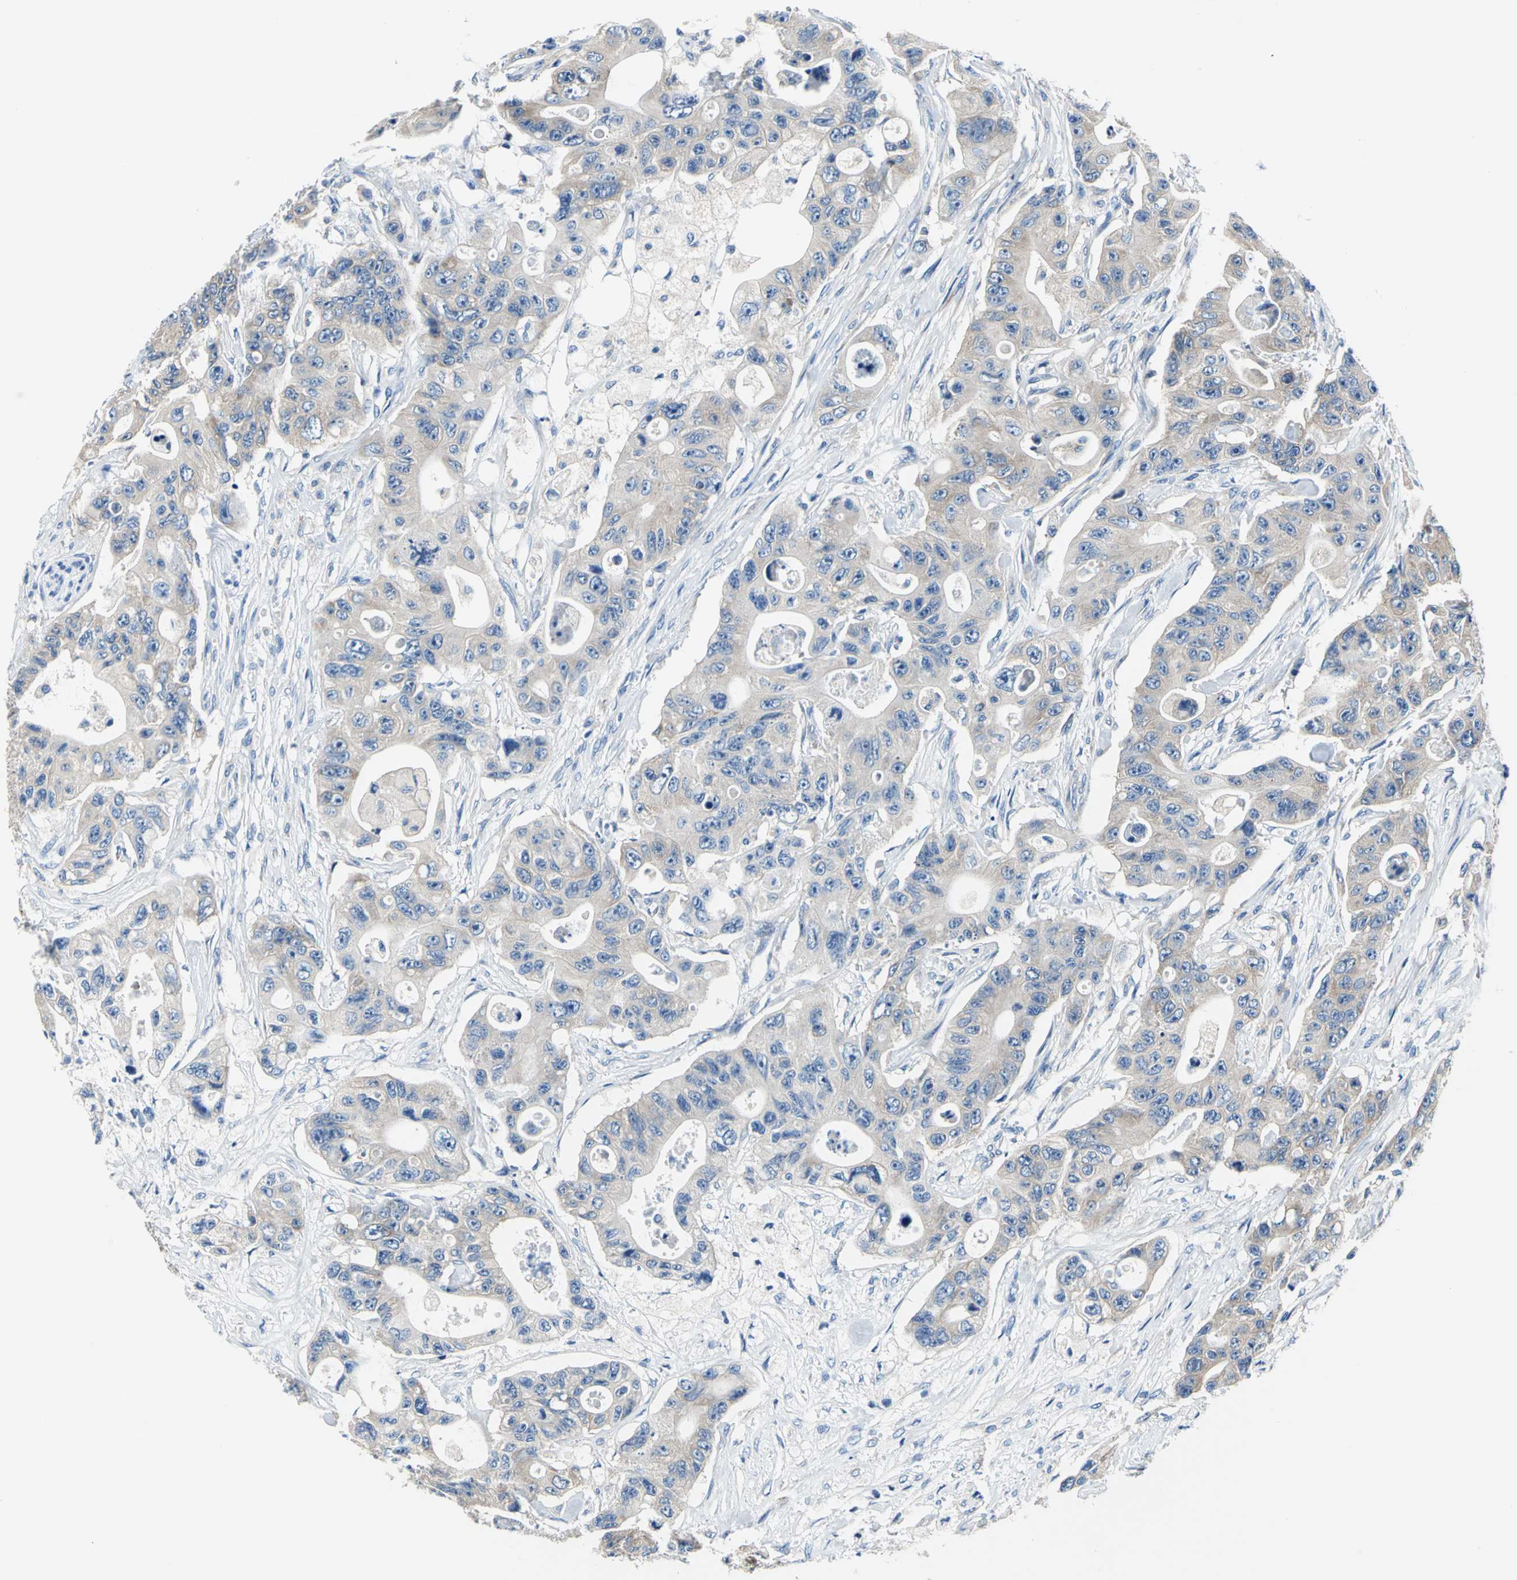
{"staining": {"intensity": "weak", "quantity": "25%-75%", "location": "cytoplasmic/membranous"}, "tissue": "colorectal cancer", "cell_type": "Tumor cells", "image_type": "cancer", "snomed": [{"axis": "morphology", "description": "Adenocarcinoma, NOS"}, {"axis": "topography", "description": "Colon"}], "caption": "DAB (3,3'-diaminobenzidine) immunohistochemical staining of colorectal adenocarcinoma reveals weak cytoplasmic/membranous protein staining in about 25%-75% of tumor cells. Nuclei are stained in blue.", "gene": "TRIM25", "patient": {"sex": "female", "age": 46}}